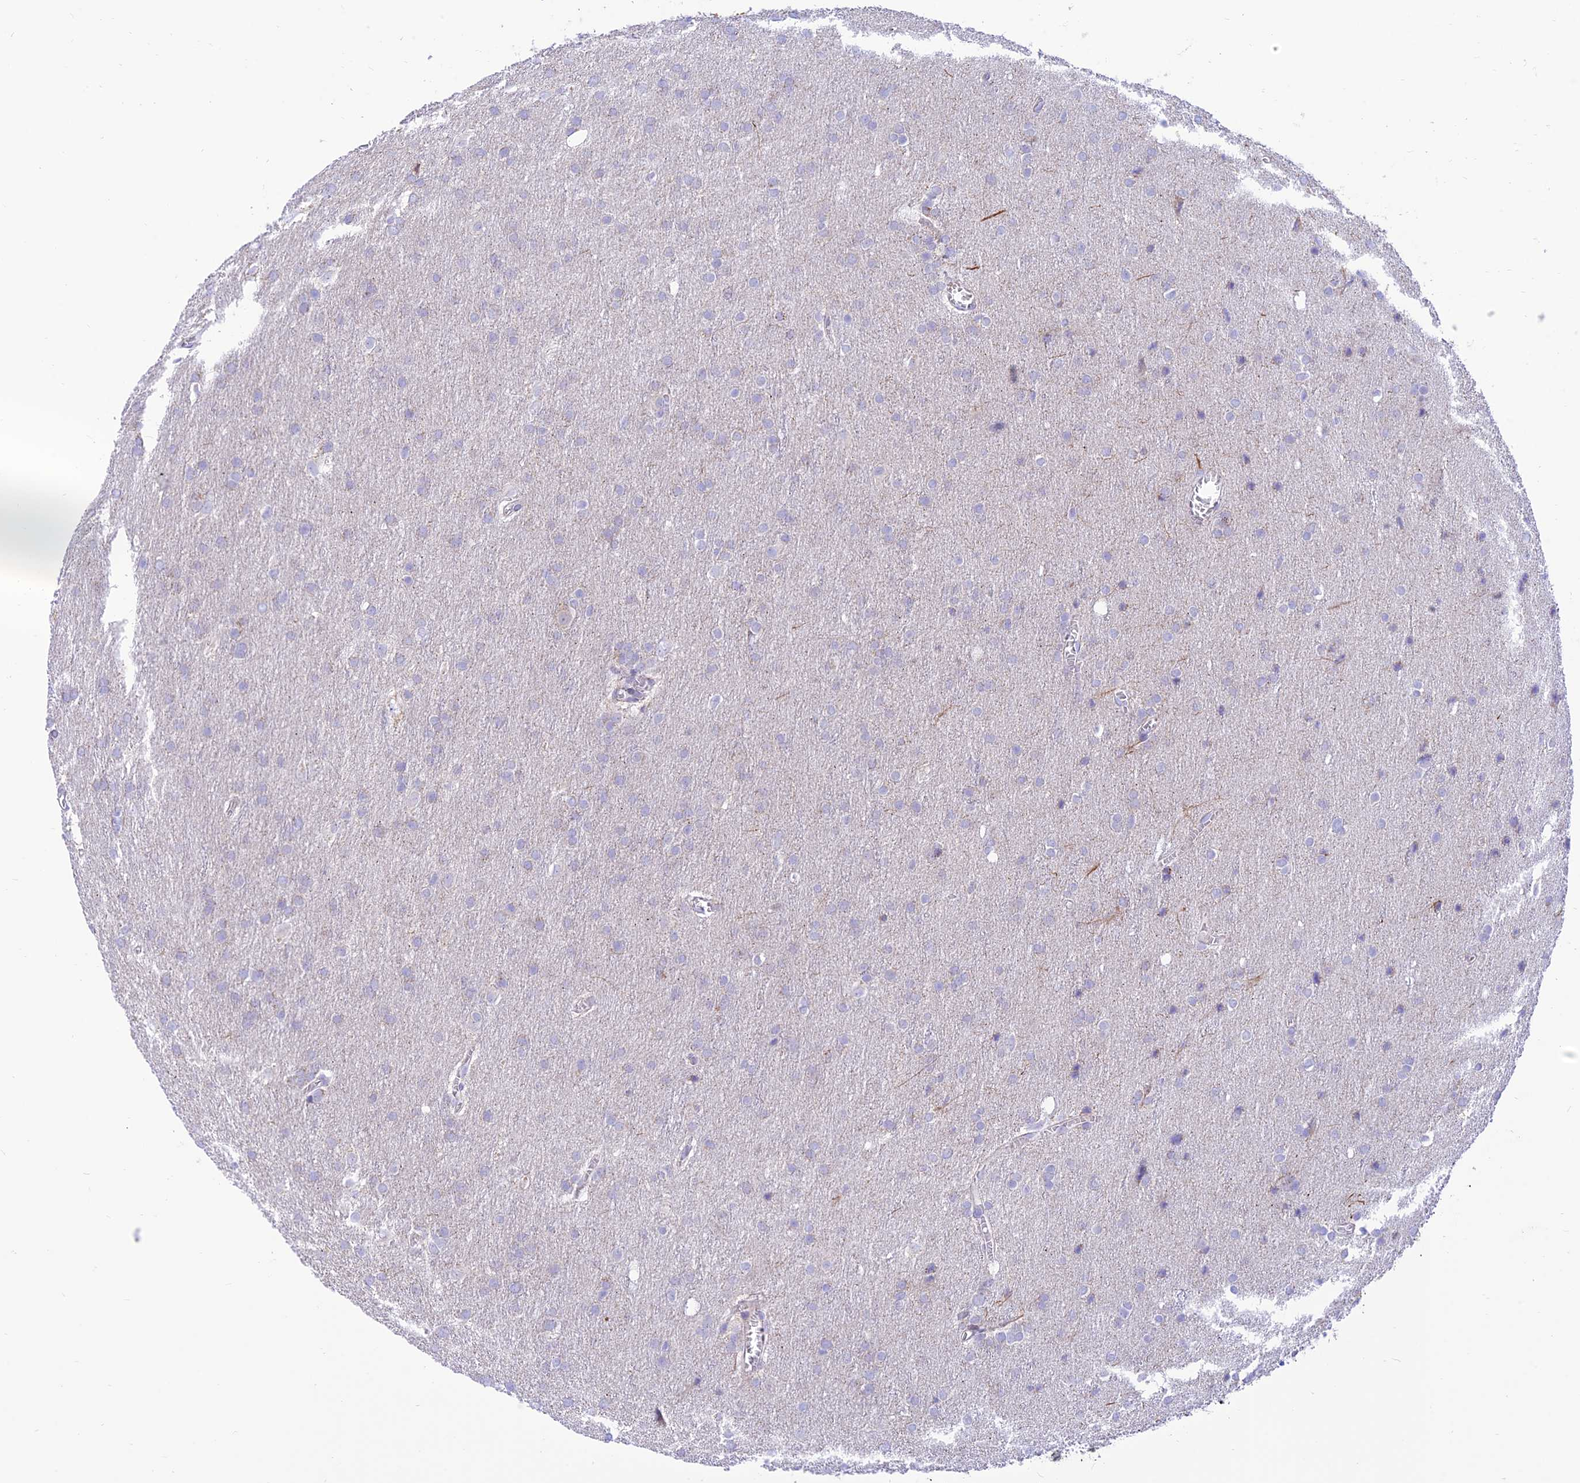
{"staining": {"intensity": "negative", "quantity": "none", "location": "none"}, "tissue": "glioma", "cell_type": "Tumor cells", "image_type": "cancer", "snomed": [{"axis": "morphology", "description": "Glioma, malignant, Low grade"}, {"axis": "topography", "description": "Brain"}], "caption": "Micrograph shows no protein expression in tumor cells of malignant glioma (low-grade) tissue.", "gene": "FAM186B", "patient": {"sex": "female", "age": 32}}